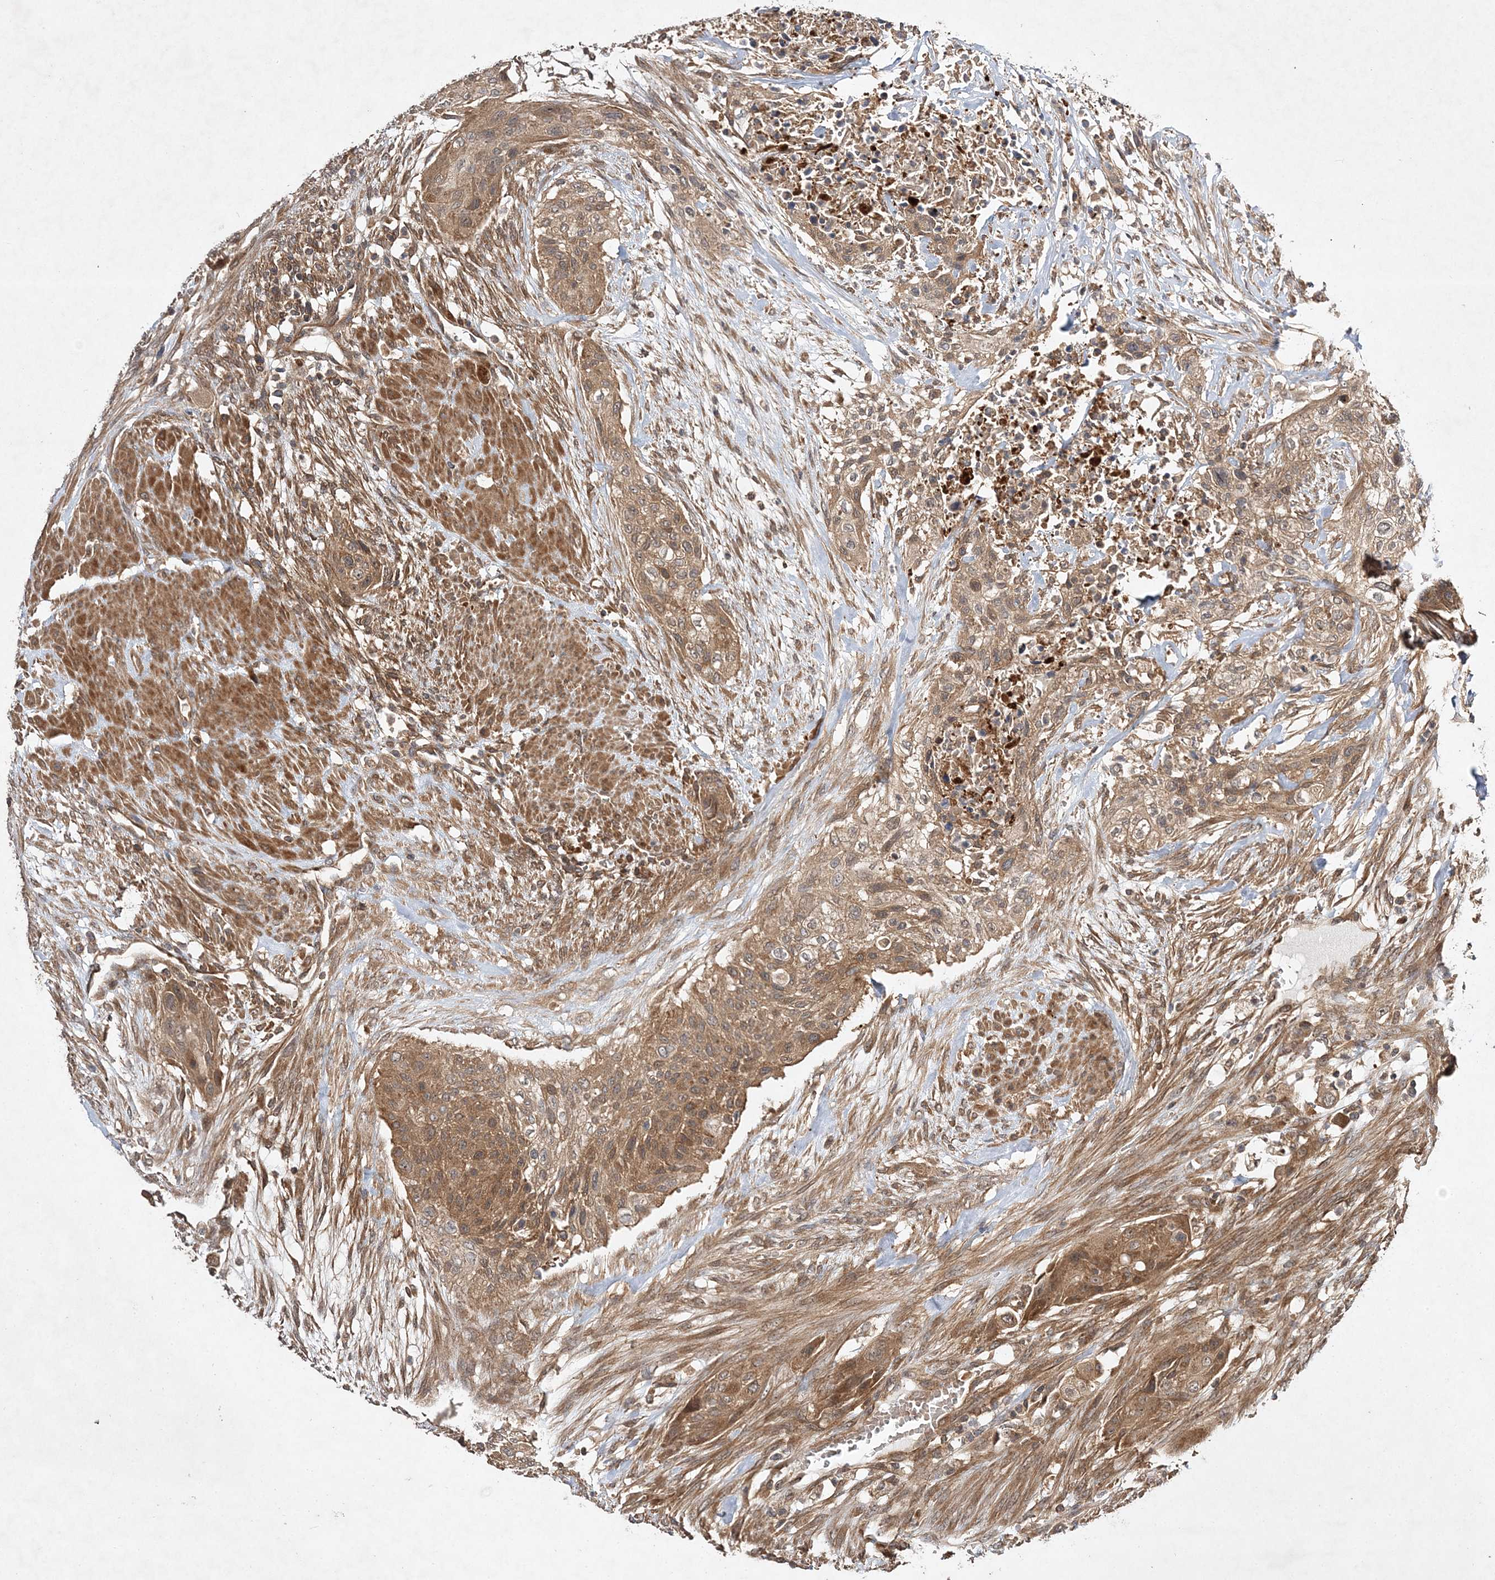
{"staining": {"intensity": "moderate", "quantity": ">75%", "location": "cytoplasmic/membranous"}, "tissue": "urothelial cancer", "cell_type": "Tumor cells", "image_type": "cancer", "snomed": [{"axis": "morphology", "description": "Urothelial carcinoma, High grade"}, {"axis": "topography", "description": "Urinary bladder"}], "caption": "Immunohistochemical staining of urothelial cancer shows medium levels of moderate cytoplasmic/membranous protein staining in approximately >75% of tumor cells.", "gene": "TMEM9B", "patient": {"sex": "male", "age": 35}}